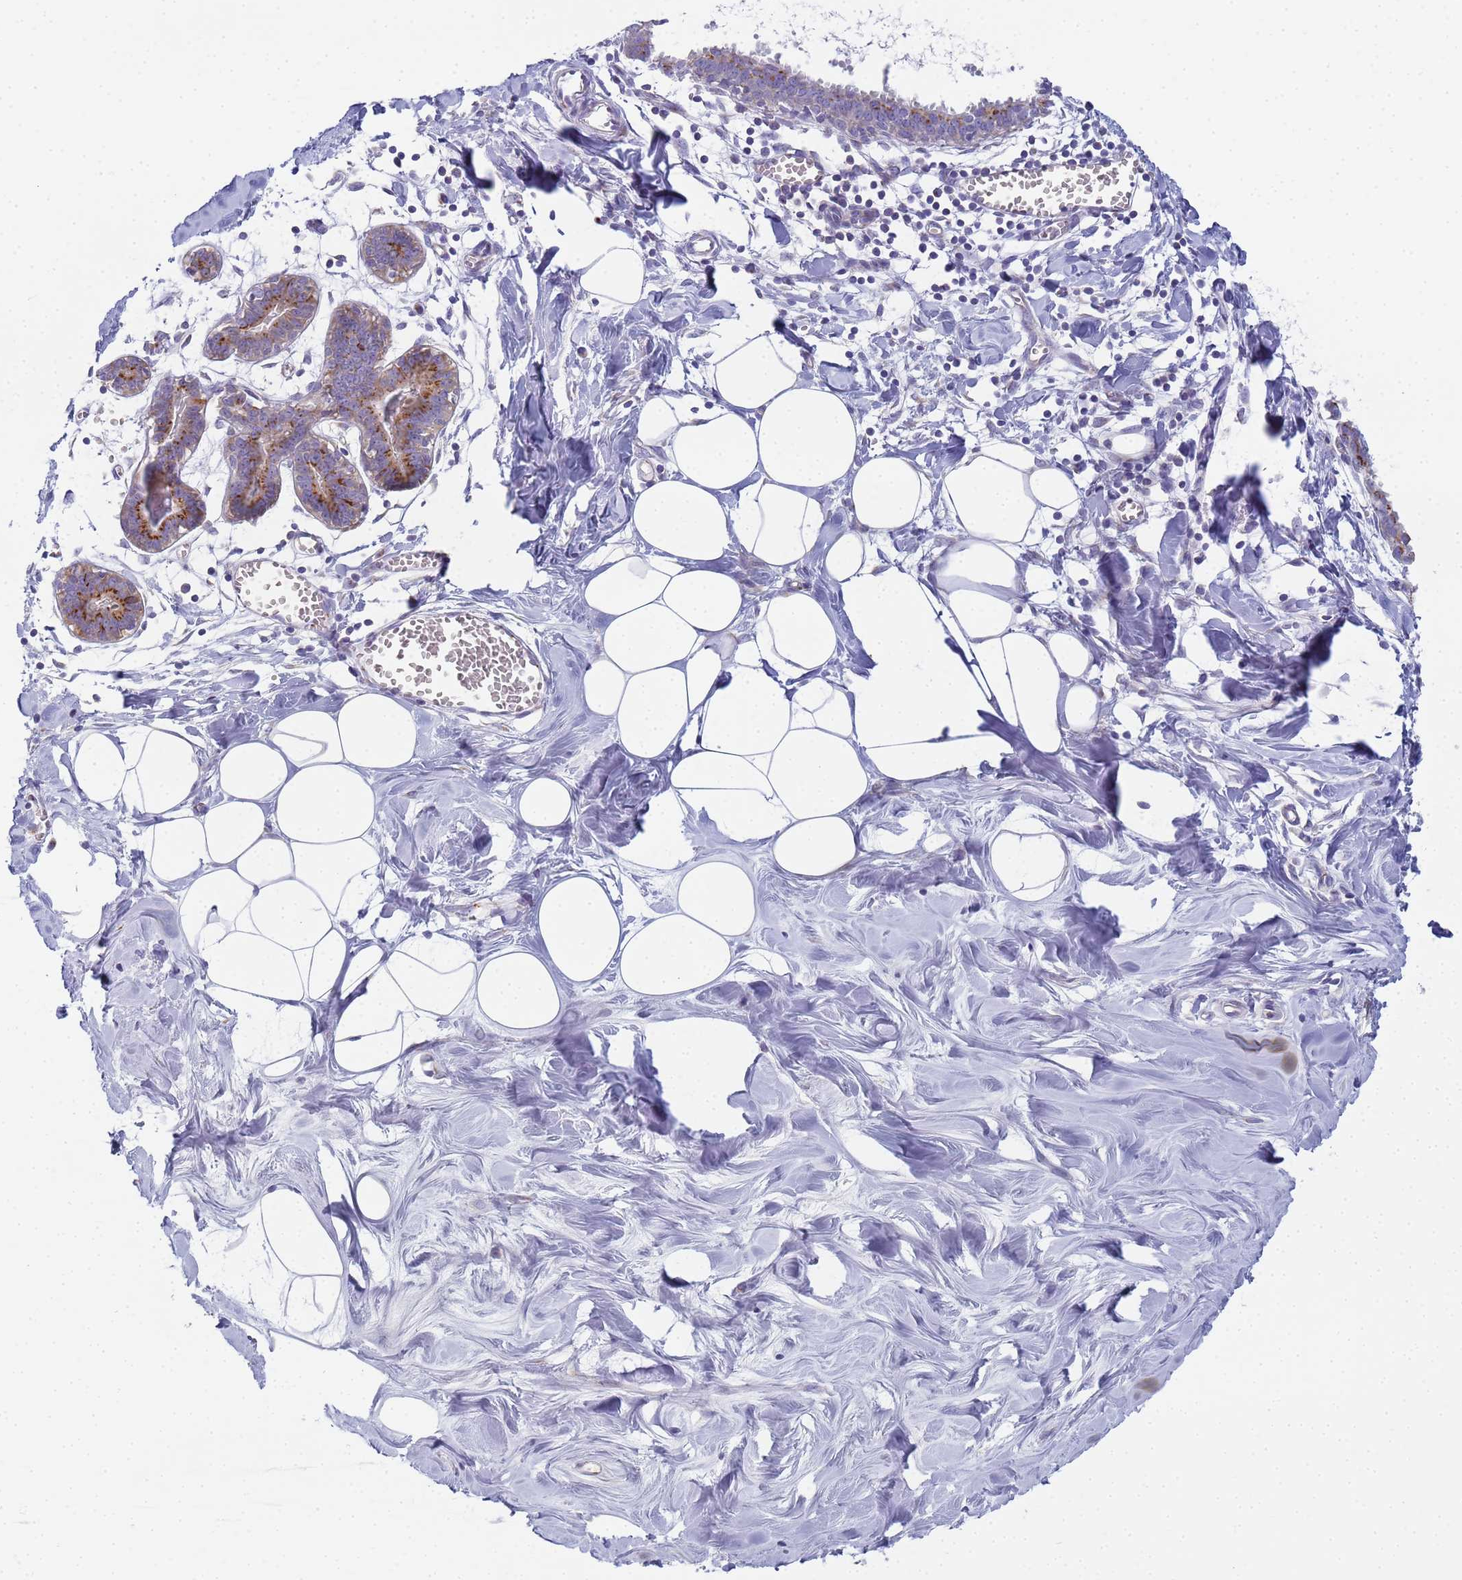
{"staining": {"intensity": "negative", "quantity": "none", "location": "none"}, "tissue": "breast", "cell_type": "Adipocytes", "image_type": "normal", "snomed": [{"axis": "morphology", "description": "Normal tissue, NOS"}, {"axis": "topography", "description": "Breast"}], "caption": "High magnification brightfield microscopy of normal breast stained with DAB (brown) and counterstained with hematoxylin (blue): adipocytes show no significant staining. (DAB (3,3'-diaminobenzidine) immunohistochemistry, high magnification).", "gene": "CR1", "patient": {"sex": "female", "age": 27}}